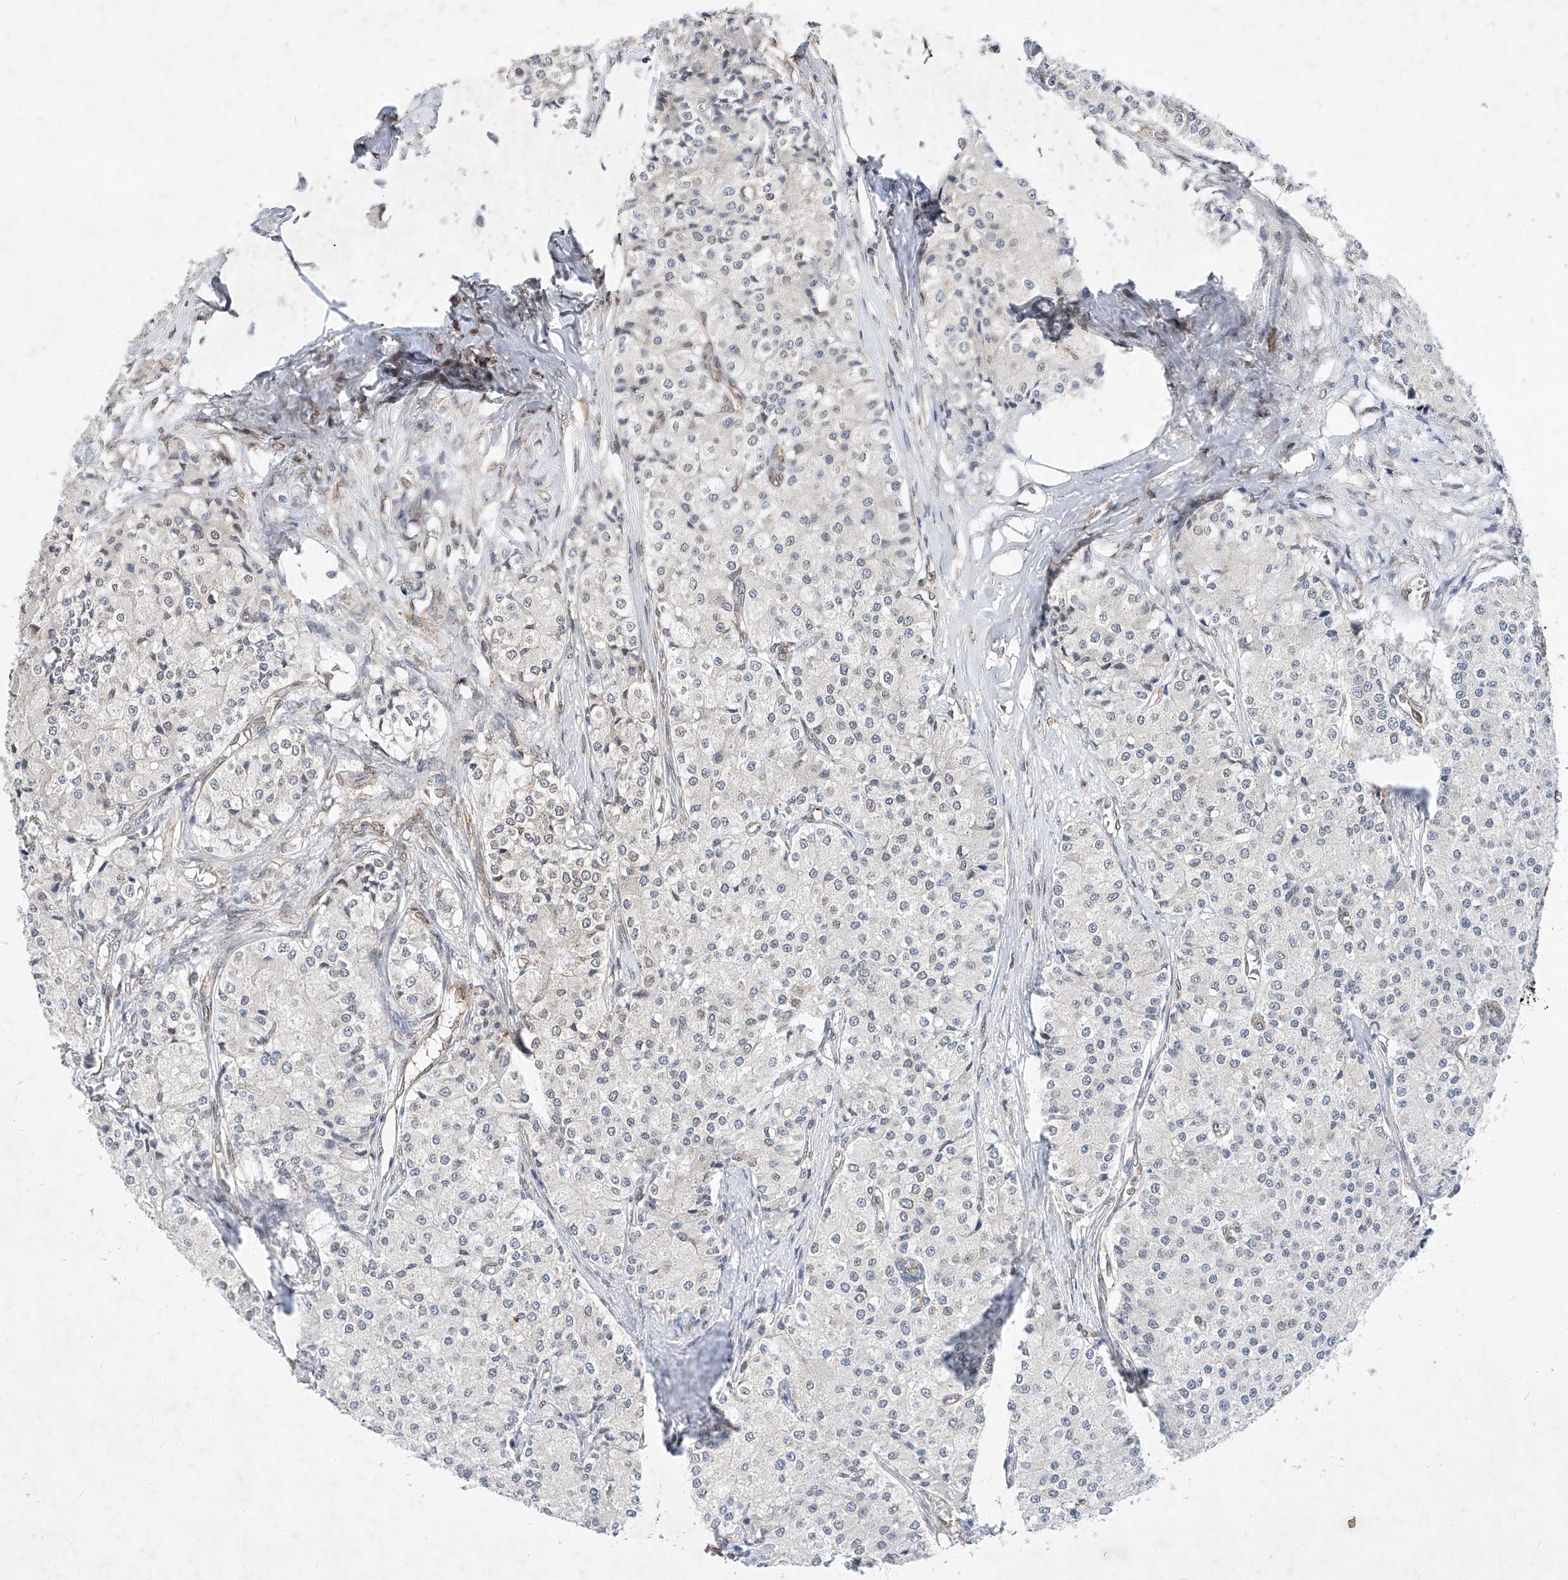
{"staining": {"intensity": "negative", "quantity": "none", "location": "none"}, "tissue": "carcinoid", "cell_type": "Tumor cells", "image_type": "cancer", "snomed": [{"axis": "morphology", "description": "Carcinoid, malignant, NOS"}, {"axis": "topography", "description": "Colon"}], "caption": "Tumor cells show no significant protein staining in carcinoid. (Immunohistochemistry, brightfield microscopy, high magnification).", "gene": "MX2", "patient": {"sex": "female", "age": 52}}